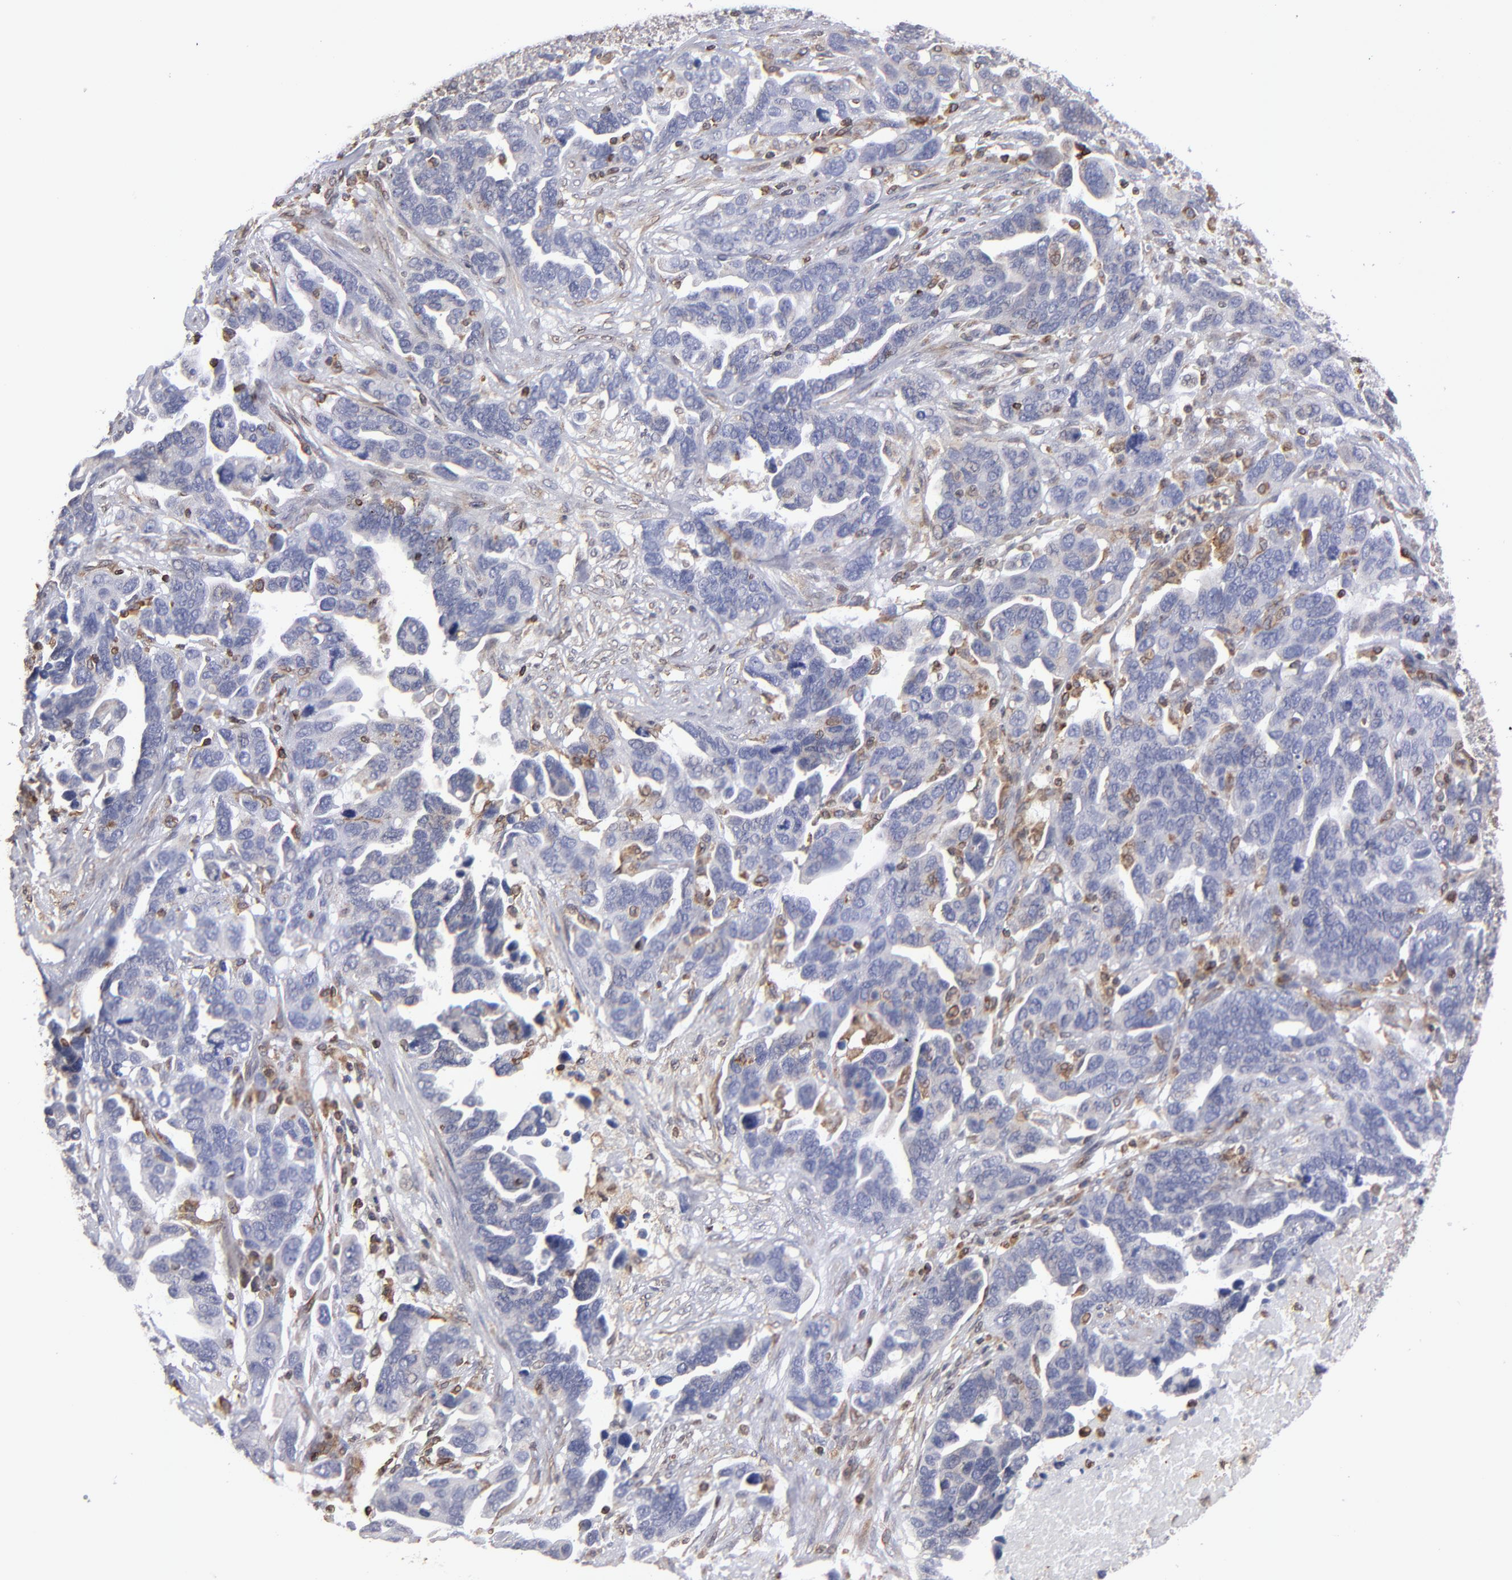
{"staining": {"intensity": "weak", "quantity": "<25%", "location": "cytoplasmic/membranous"}, "tissue": "ovarian cancer", "cell_type": "Tumor cells", "image_type": "cancer", "snomed": [{"axis": "morphology", "description": "Cystadenocarcinoma, serous, NOS"}, {"axis": "topography", "description": "Ovary"}], "caption": "A micrograph of human ovarian serous cystadenocarcinoma is negative for staining in tumor cells. (DAB immunohistochemistry with hematoxylin counter stain).", "gene": "TMX1", "patient": {"sex": "female", "age": 54}}